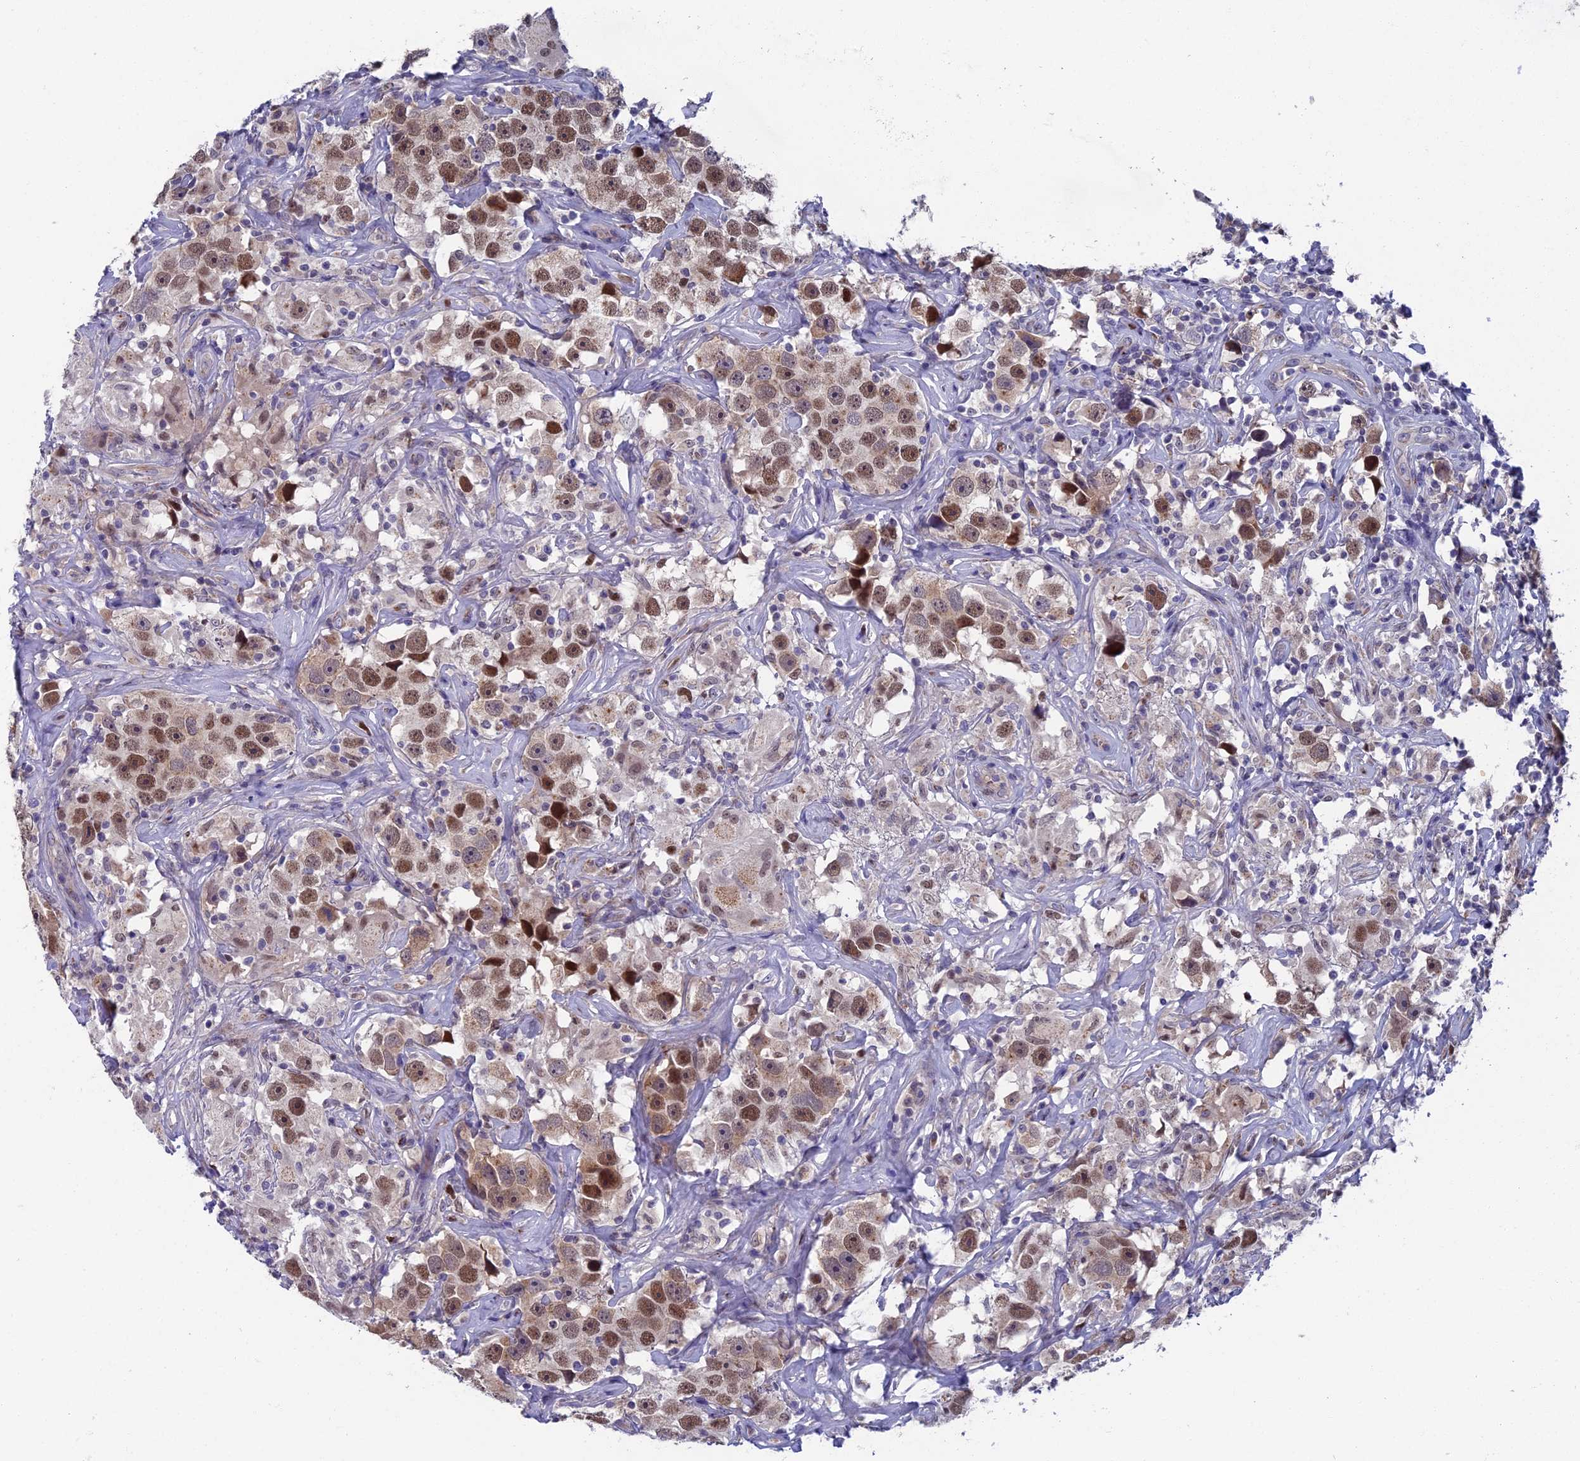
{"staining": {"intensity": "moderate", "quantity": ">75%", "location": "nuclear"}, "tissue": "testis cancer", "cell_type": "Tumor cells", "image_type": "cancer", "snomed": [{"axis": "morphology", "description": "Seminoma, NOS"}, {"axis": "topography", "description": "Testis"}], "caption": "Testis cancer (seminoma) was stained to show a protein in brown. There is medium levels of moderate nuclear positivity in about >75% of tumor cells.", "gene": "LIG1", "patient": {"sex": "male", "age": 49}}